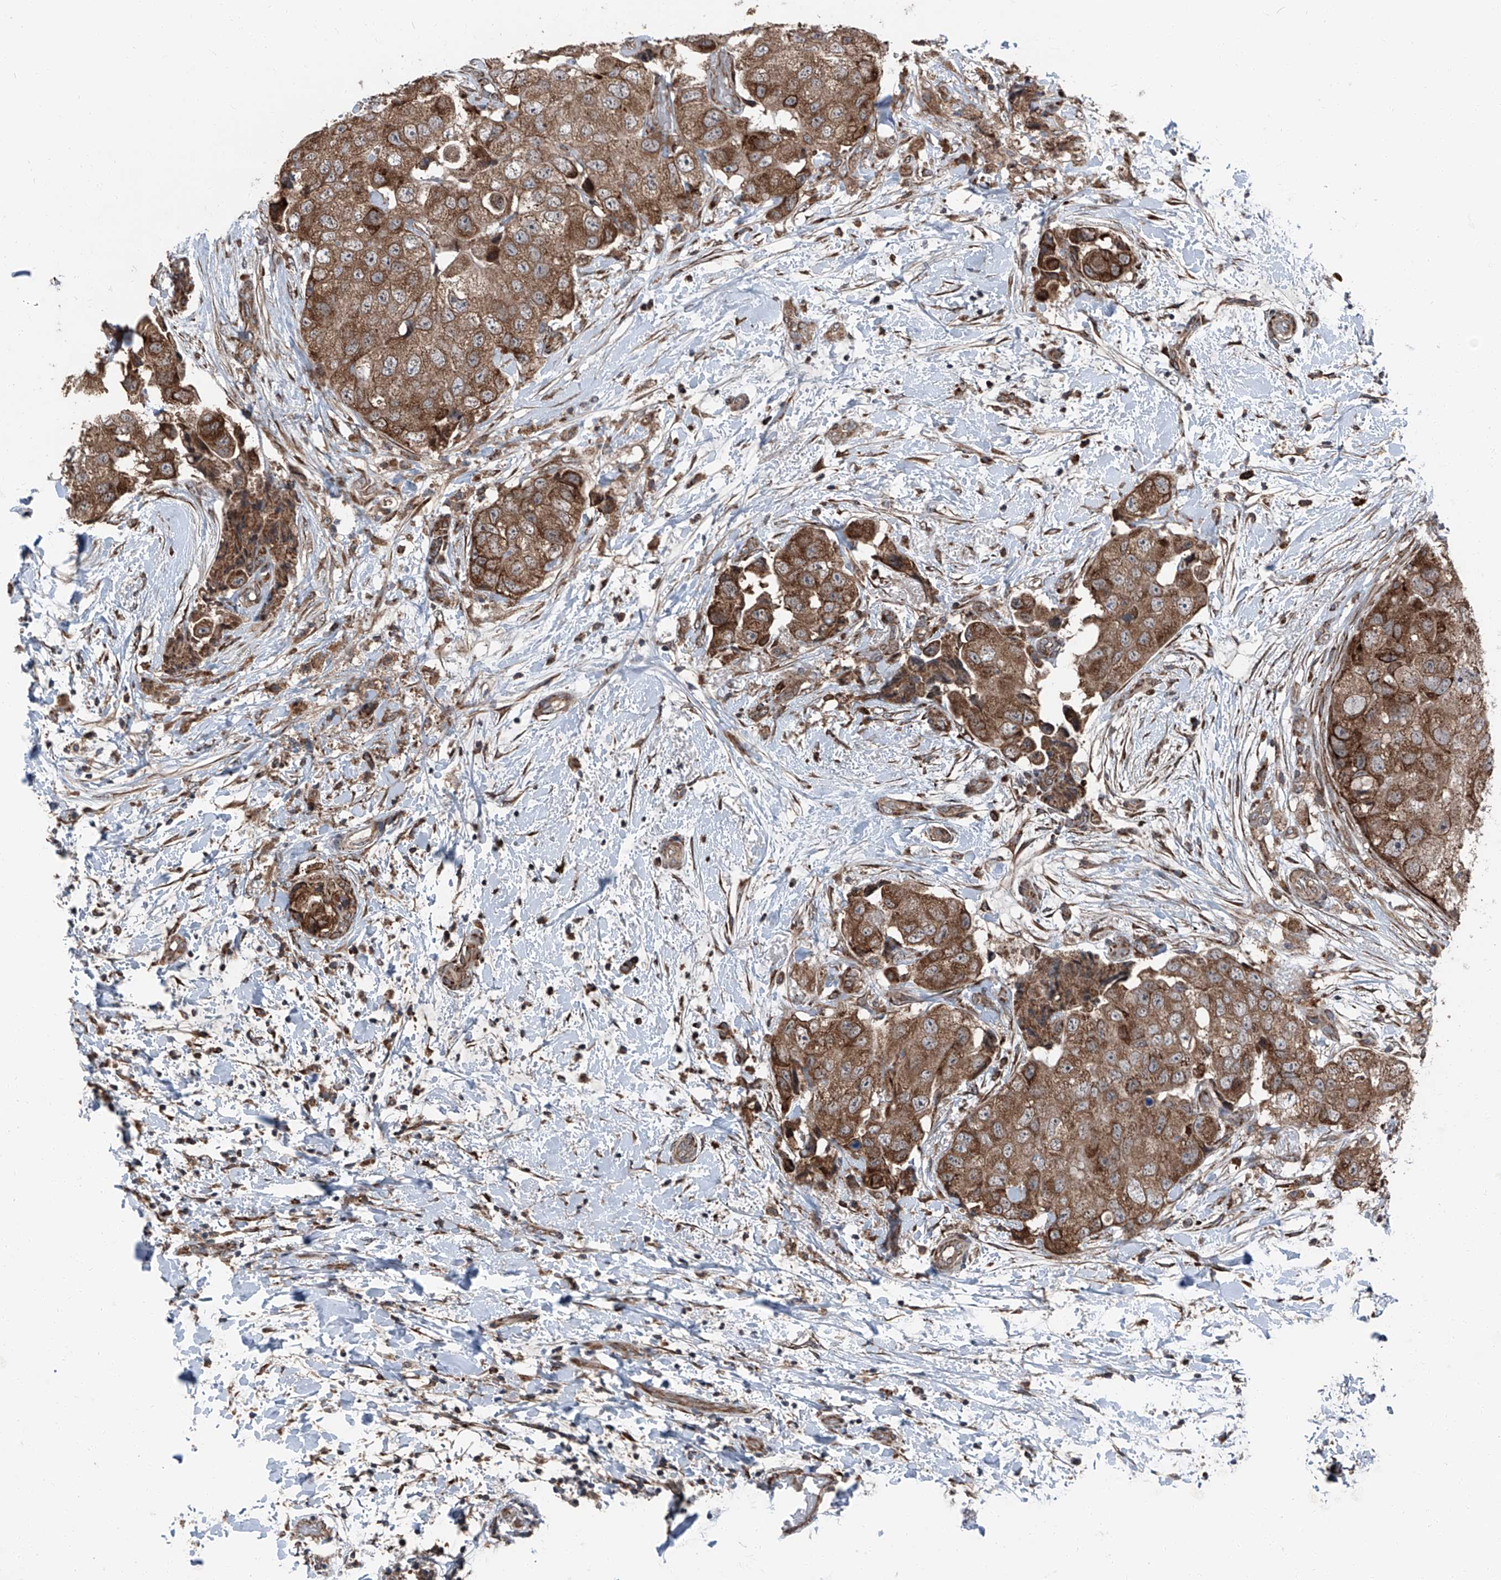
{"staining": {"intensity": "moderate", "quantity": ">75%", "location": "cytoplasmic/membranous"}, "tissue": "breast cancer", "cell_type": "Tumor cells", "image_type": "cancer", "snomed": [{"axis": "morphology", "description": "Normal tissue, NOS"}, {"axis": "morphology", "description": "Duct carcinoma"}, {"axis": "topography", "description": "Breast"}], "caption": "Human breast cancer (infiltrating ductal carcinoma) stained with a protein marker reveals moderate staining in tumor cells.", "gene": "LIMK1", "patient": {"sex": "female", "age": 62}}